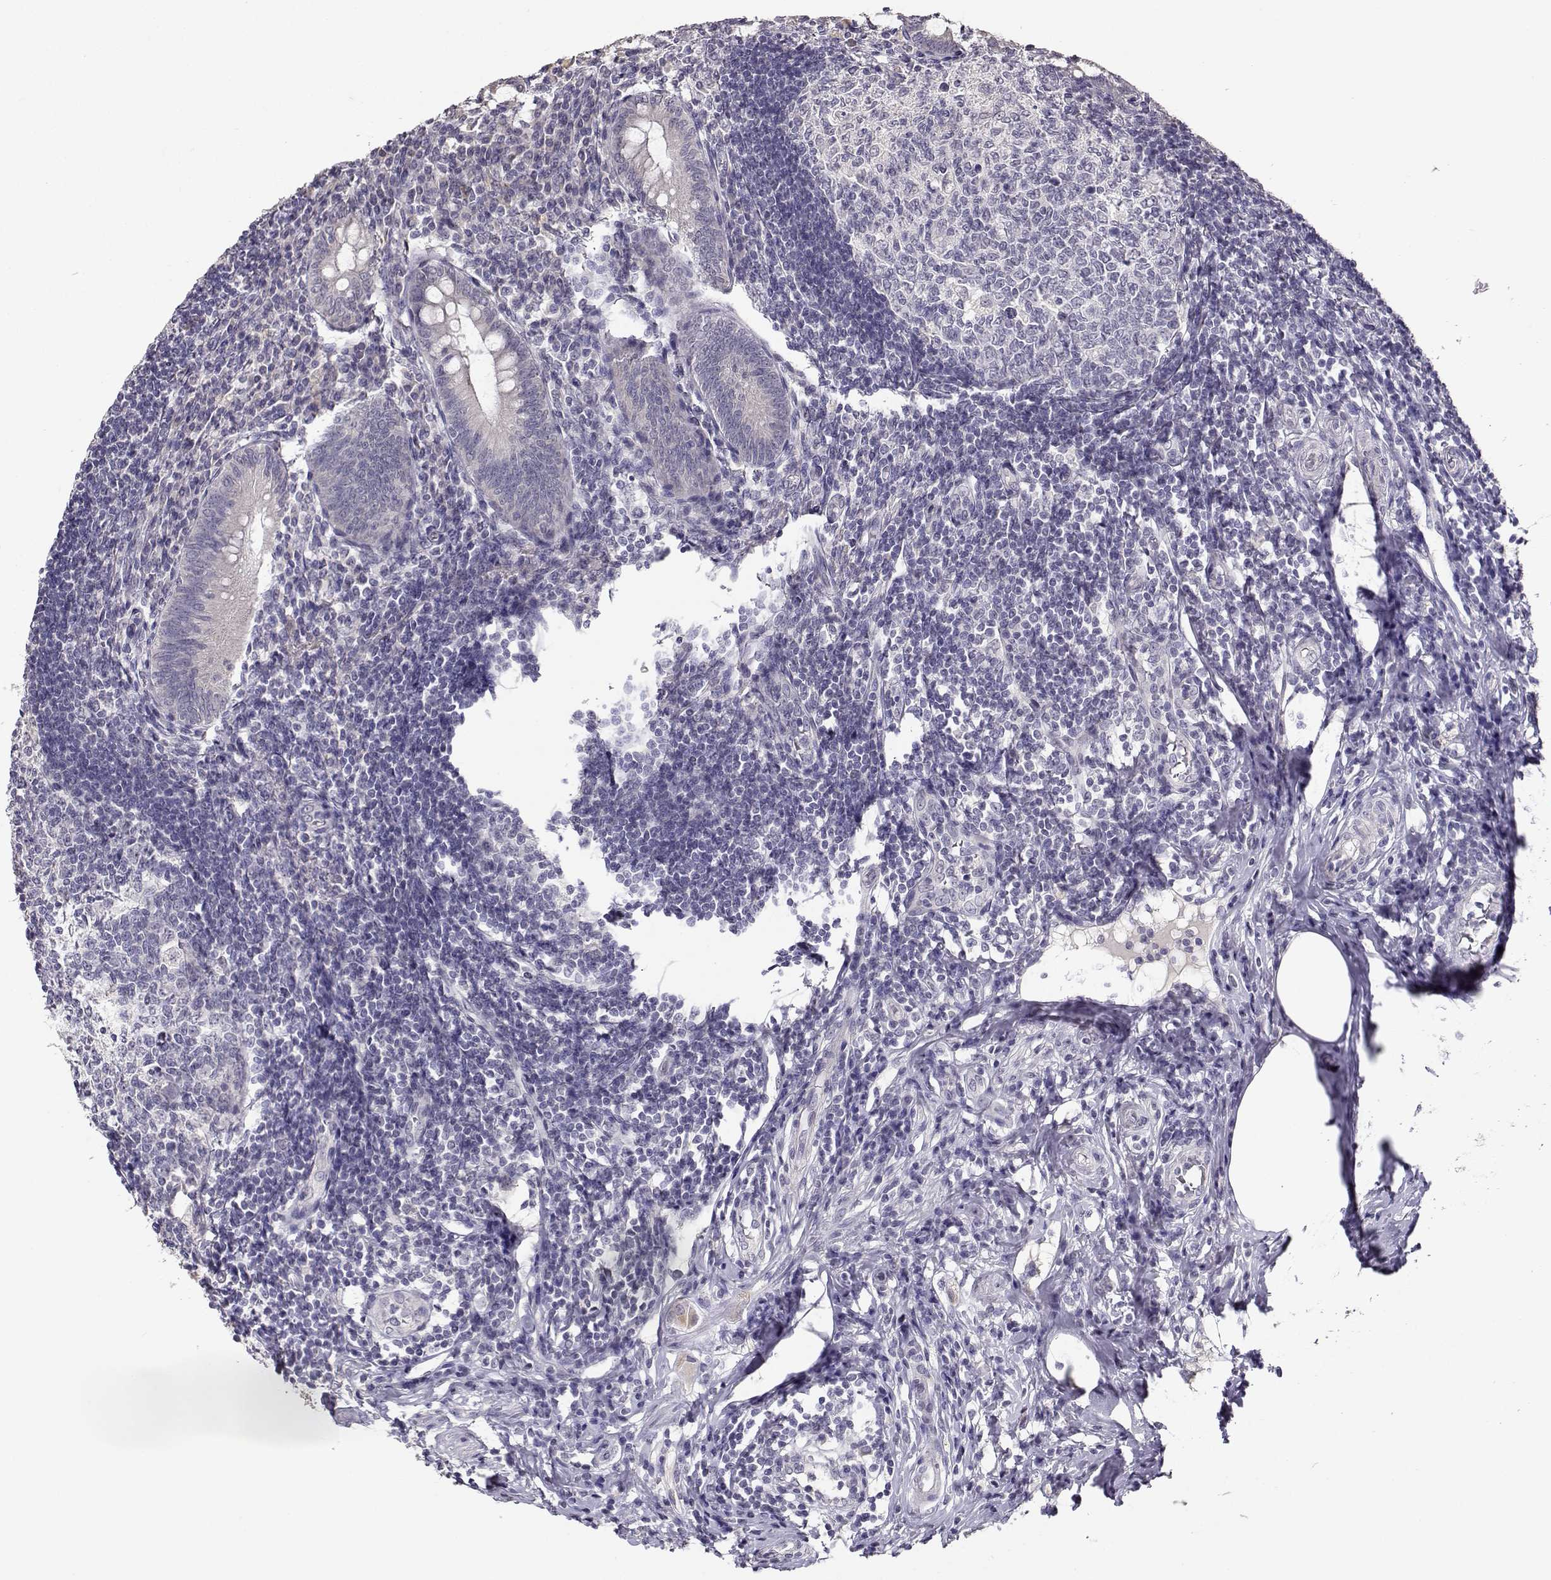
{"staining": {"intensity": "negative", "quantity": "none", "location": "none"}, "tissue": "appendix", "cell_type": "Glandular cells", "image_type": "normal", "snomed": [{"axis": "morphology", "description": "Normal tissue, NOS"}, {"axis": "morphology", "description": "Inflammation, NOS"}, {"axis": "topography", "description": "Appendix"}], "caption": "Benign appendix was stained to show a protein in brown. There is no significant expression in glandular cells. (Stains: DAB (3,3'-diaminobenzidine) IHC with hematoxylin counter stain, Microscopy: brightfield microscopy at high magnification).", "gene": "RHOXF2", "patient": {"sex": "male", "age": 16}}